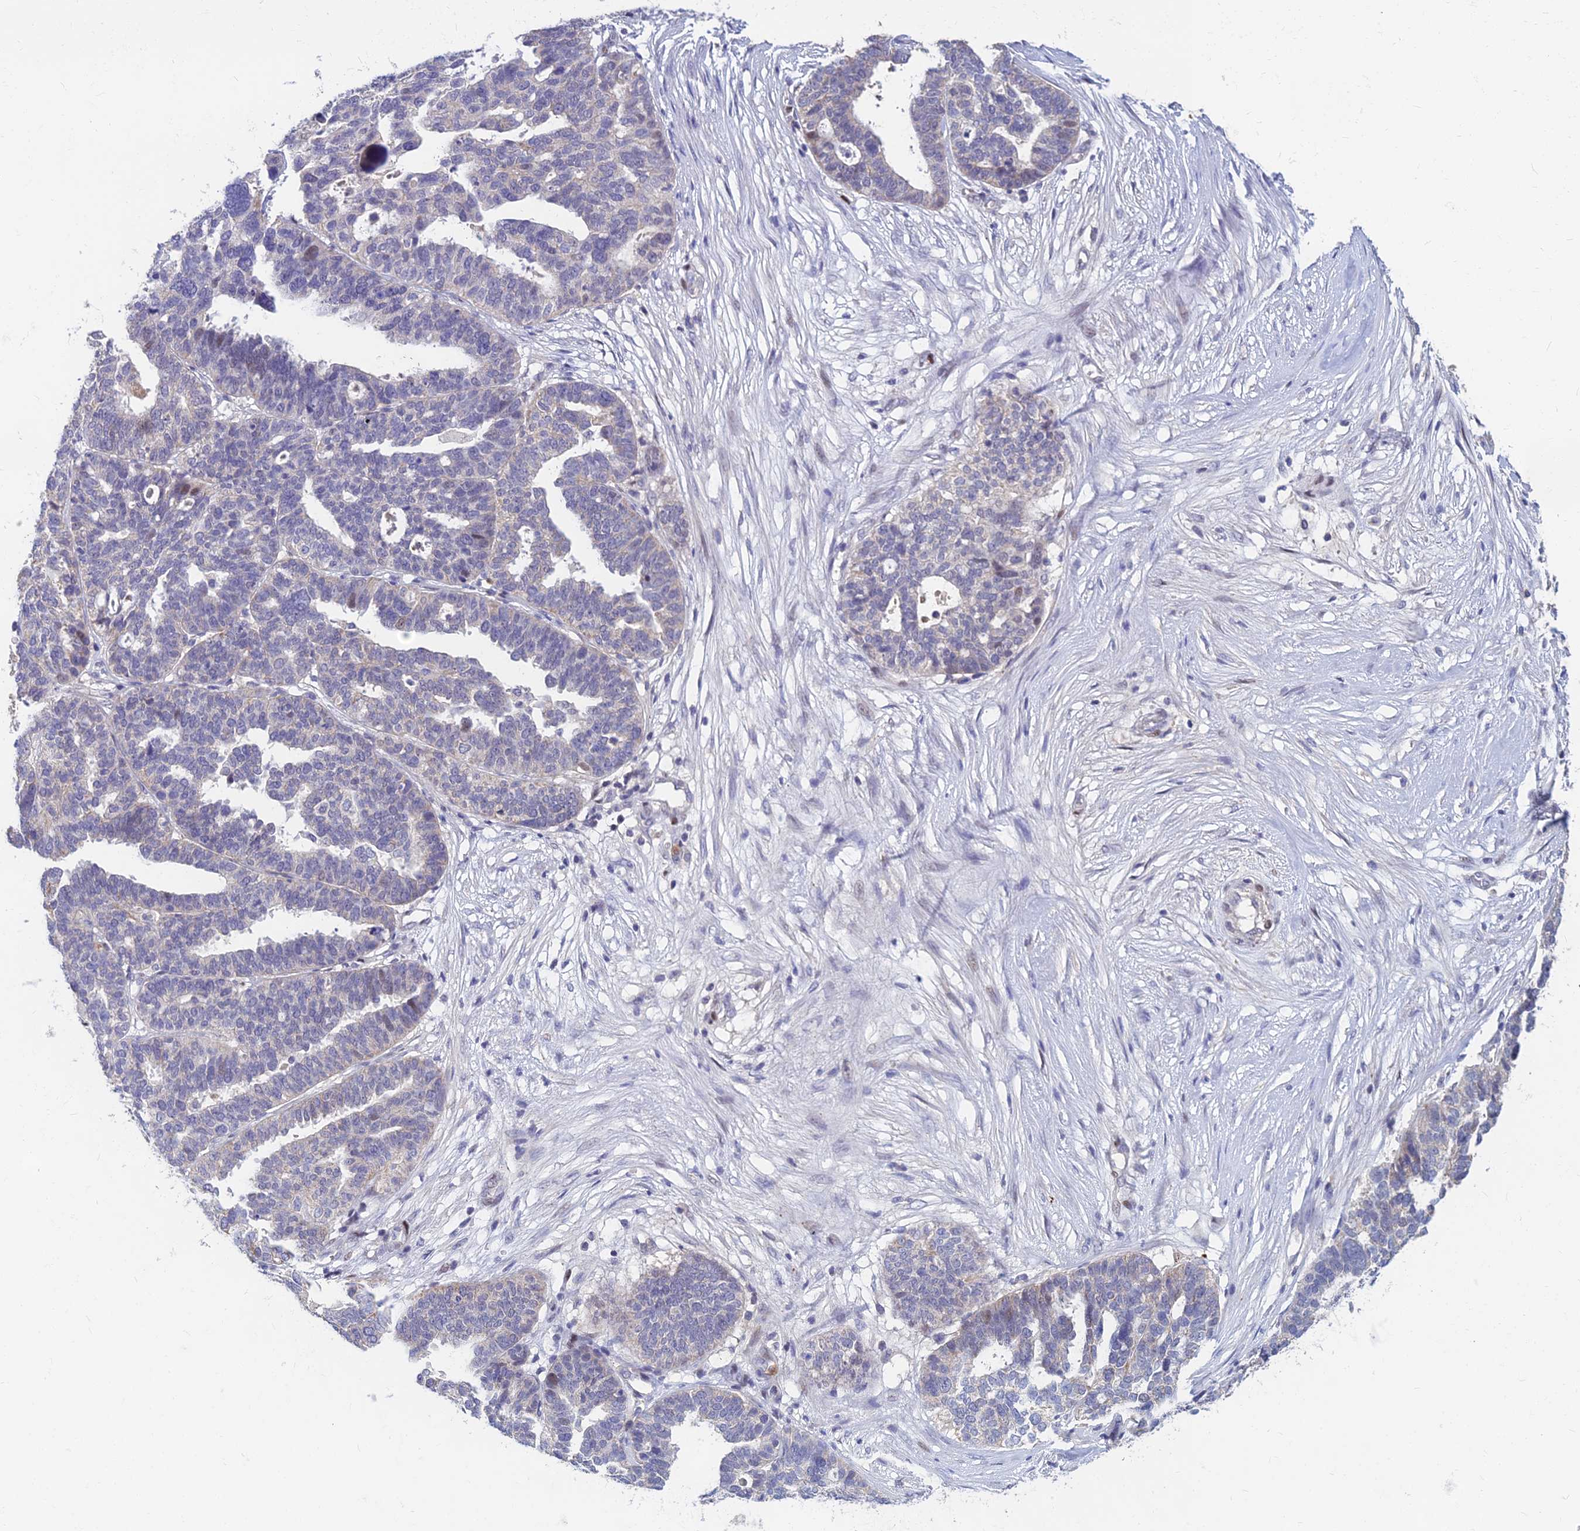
{"staining": {"intensity": "weak", "quantity": "<25%", "location": "cytoplasmic/membranous"}, "tissue": "ovarian cancer", "cell_type": "Tumor cells", "image_type": "cancer", "snomed": [{"axis": "morphology", "description": "Cystadenocarcinoma, serous, NOS"}, {"axis": "topography", "description": "Ovary"}], "caption": "Tumor cells are negative for brown protein staining in ovarian cancer.", "gene": "GOLGA6D", "patient": {"sex": "female", "age": 59}}